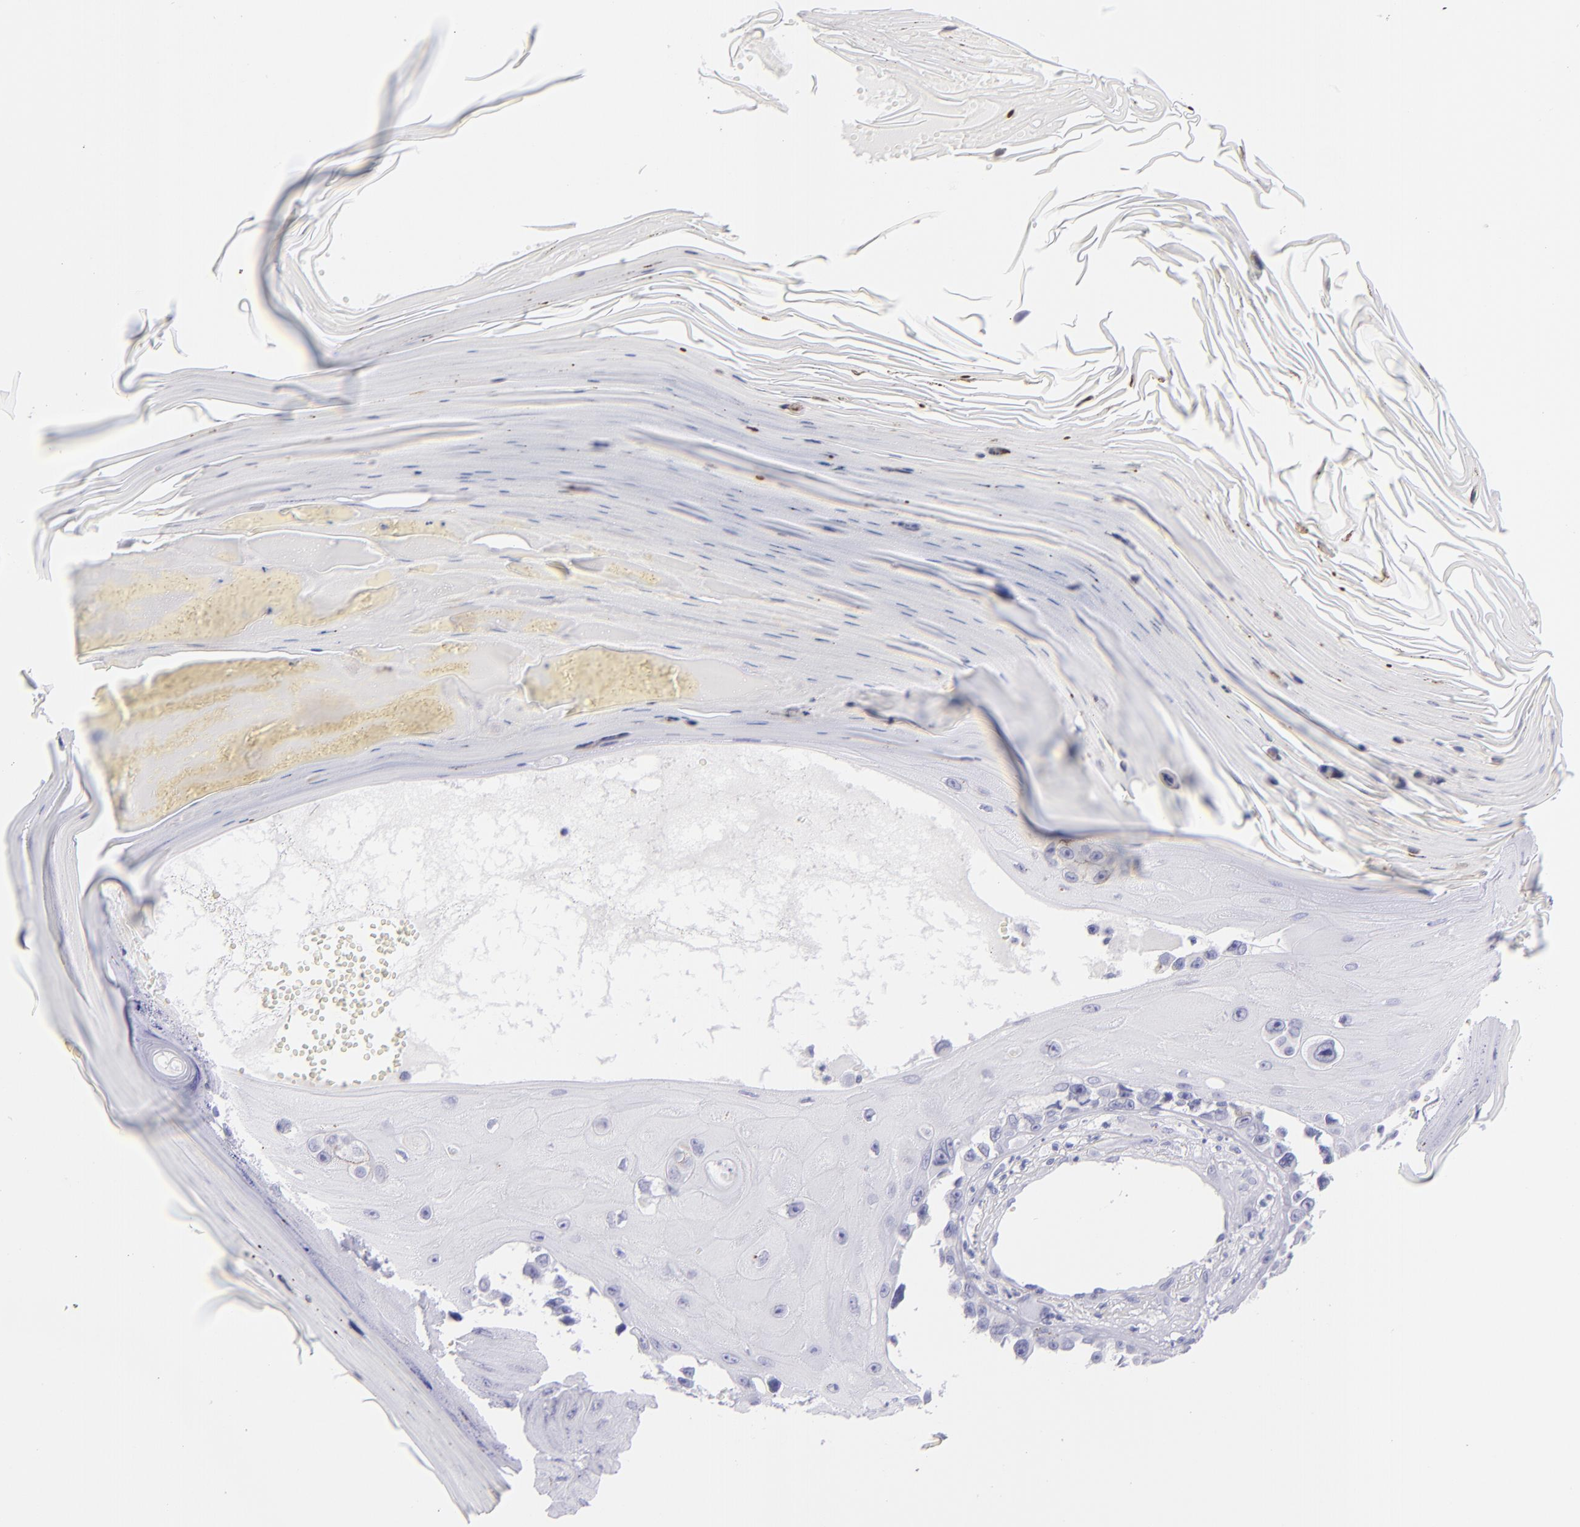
{"staining": {"intensity": "negative", "quantity": "none", "location": "none"}, "tissue": "melanoma", "cell_type": "Tumor cells", "image_type": "cancer", "snomed": [{"axis": "morphology", "description": "Malignant melanoma, NOS"}, {"axis": "topography", "description": "Skin"}], "caption": "A histopathology image of human melanoma is negative for staining in tumor cells.", "gene": "PRF1", "patient": {"sex": "female", "age": 82}}